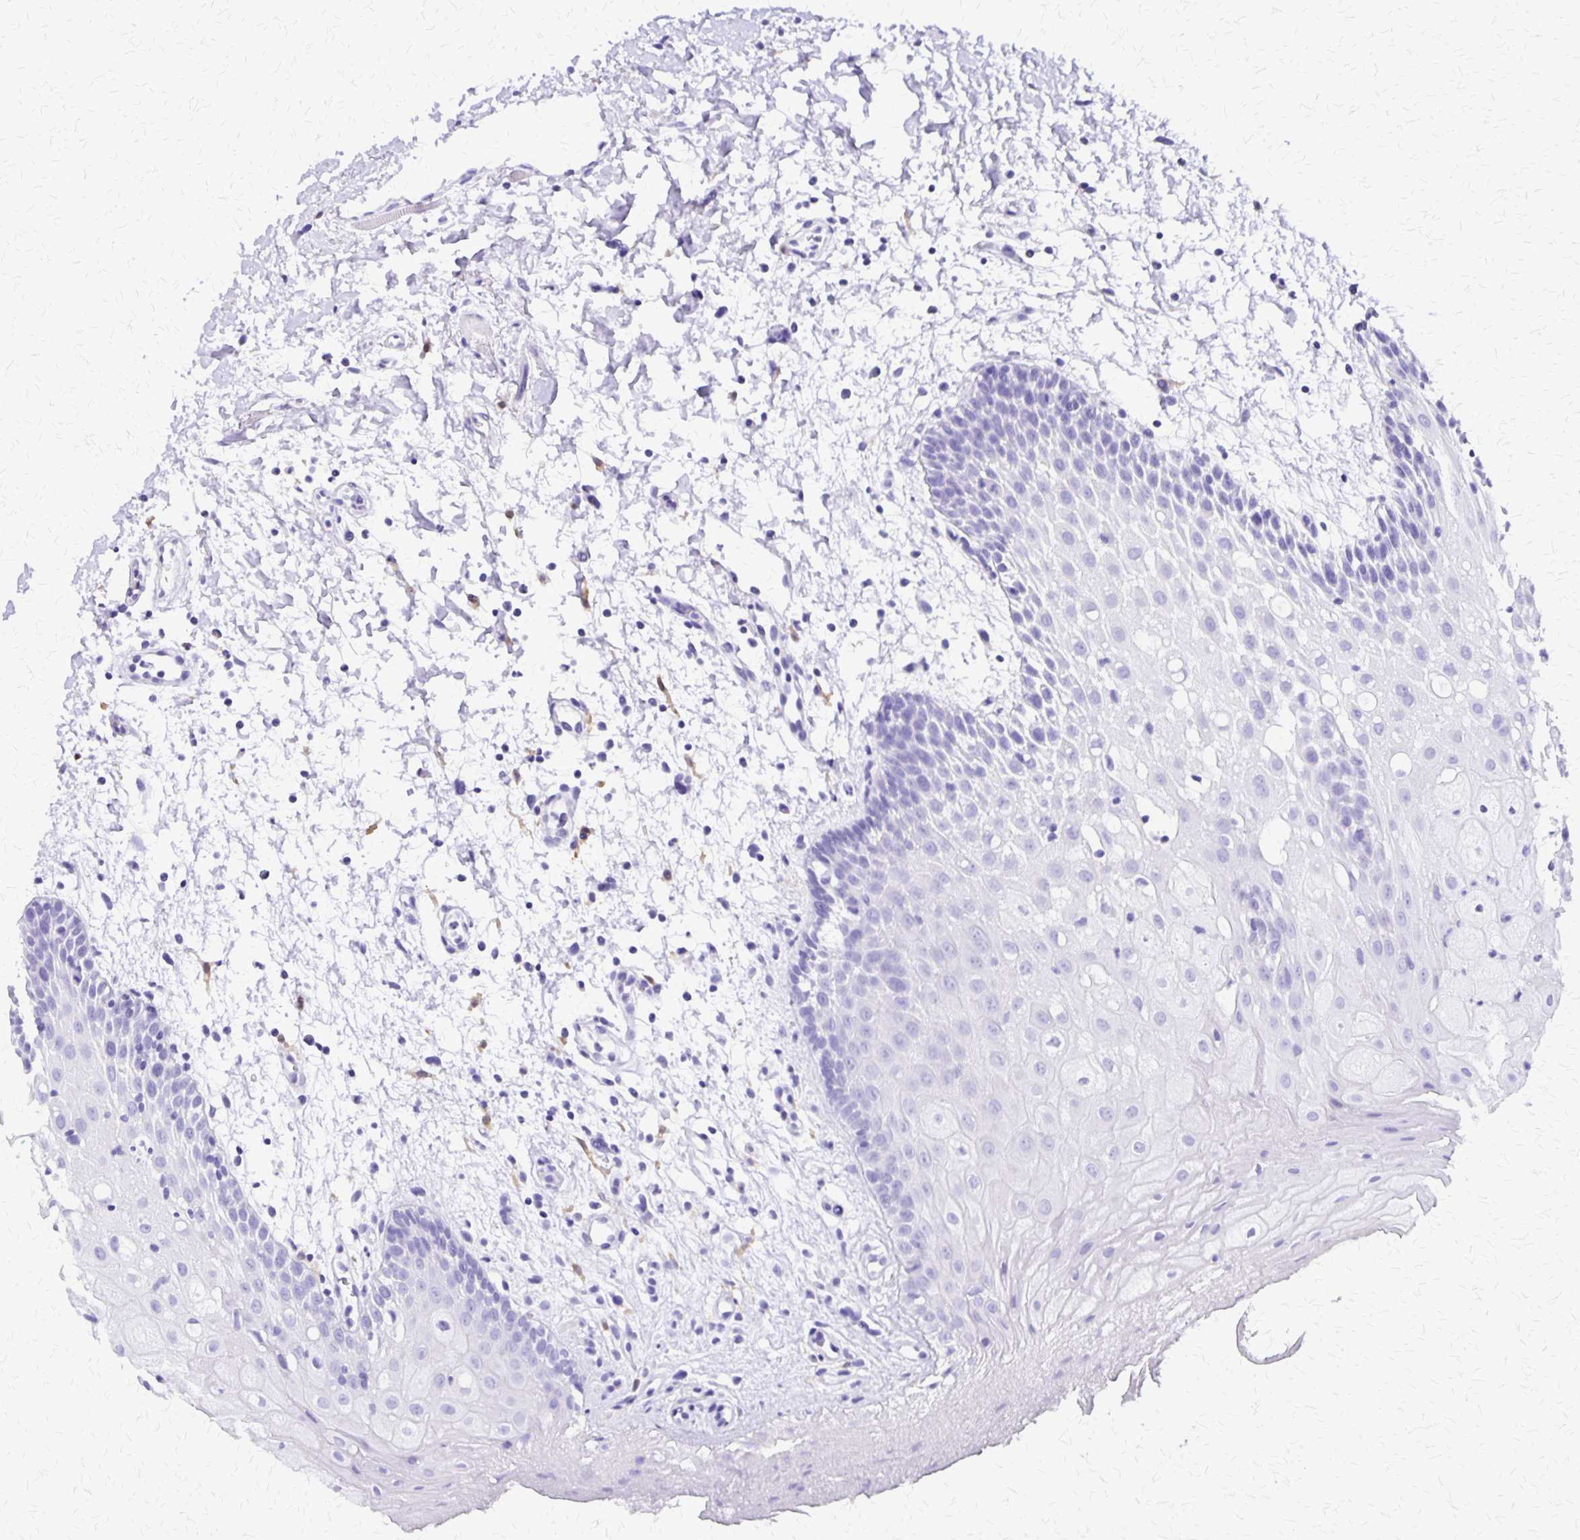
{"staining": {"intensity": "negative", "quantity": "none", "location": "none"}, "tissue": "oral mucosa", "cell_type": "Squamous epithelial cells", "image_type": "normal", "snomed": [{"axis": "morphology", "description": "Normal tissue, NOS"}, {"axis": "morphology", "description": "Squamous cell carcinoma, NOS"}, {"axis": "topography", "description": "Oral tissue"}, {"axis": "topography", "description": "Tounge, NOS"}, {"axis": "topography", "description": "Head-Neck"}], "caption": "Immunohistochemistry of normal oral mucosa reveals no positivity in squamous epithelial cells.", "gene": "SLC13A2", "patient": {"sex": "male", "age": 62}}